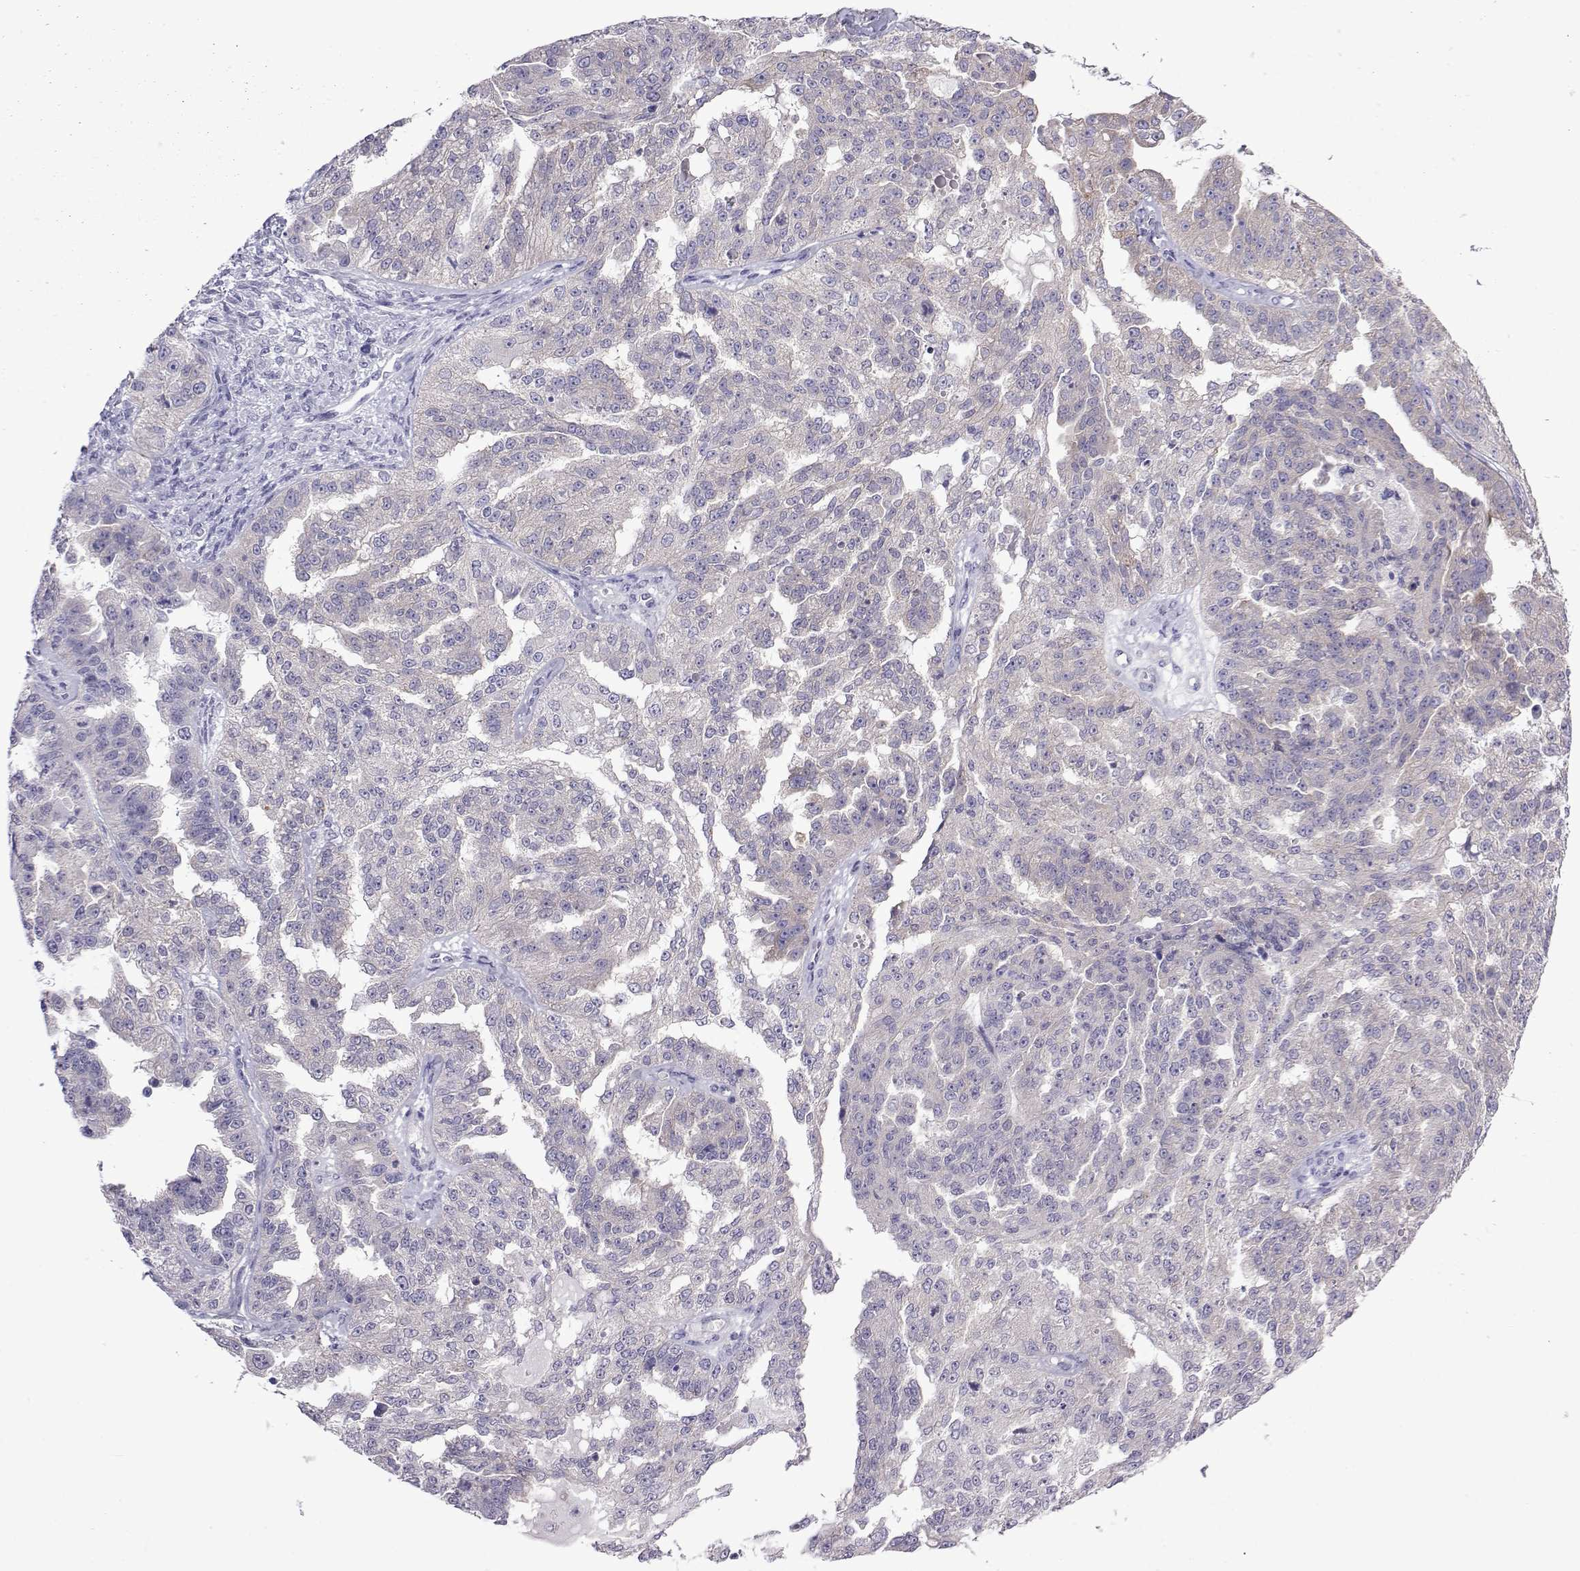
{"staining": {"intensity": "negative", "quantity": "none", "location": "none"}, "tissue": "ovarian cancer", "cell_type": "Tumor cells", "image_type": "cancer", "snomed": [{"axis": "morphology", "description": "Cystadenocarcinoma, serous, NOS"}, {"axis": "topography", "description": "Ovary"}], "caption": "Tumor cells show no significant expression in ovarian serous cystadenocarcinoma. (DAB (3,3'-diaminobenzidine) IHC, high magnification).", "gene": "COL22A1", "patient": {"sex": "female", "age": 58}}